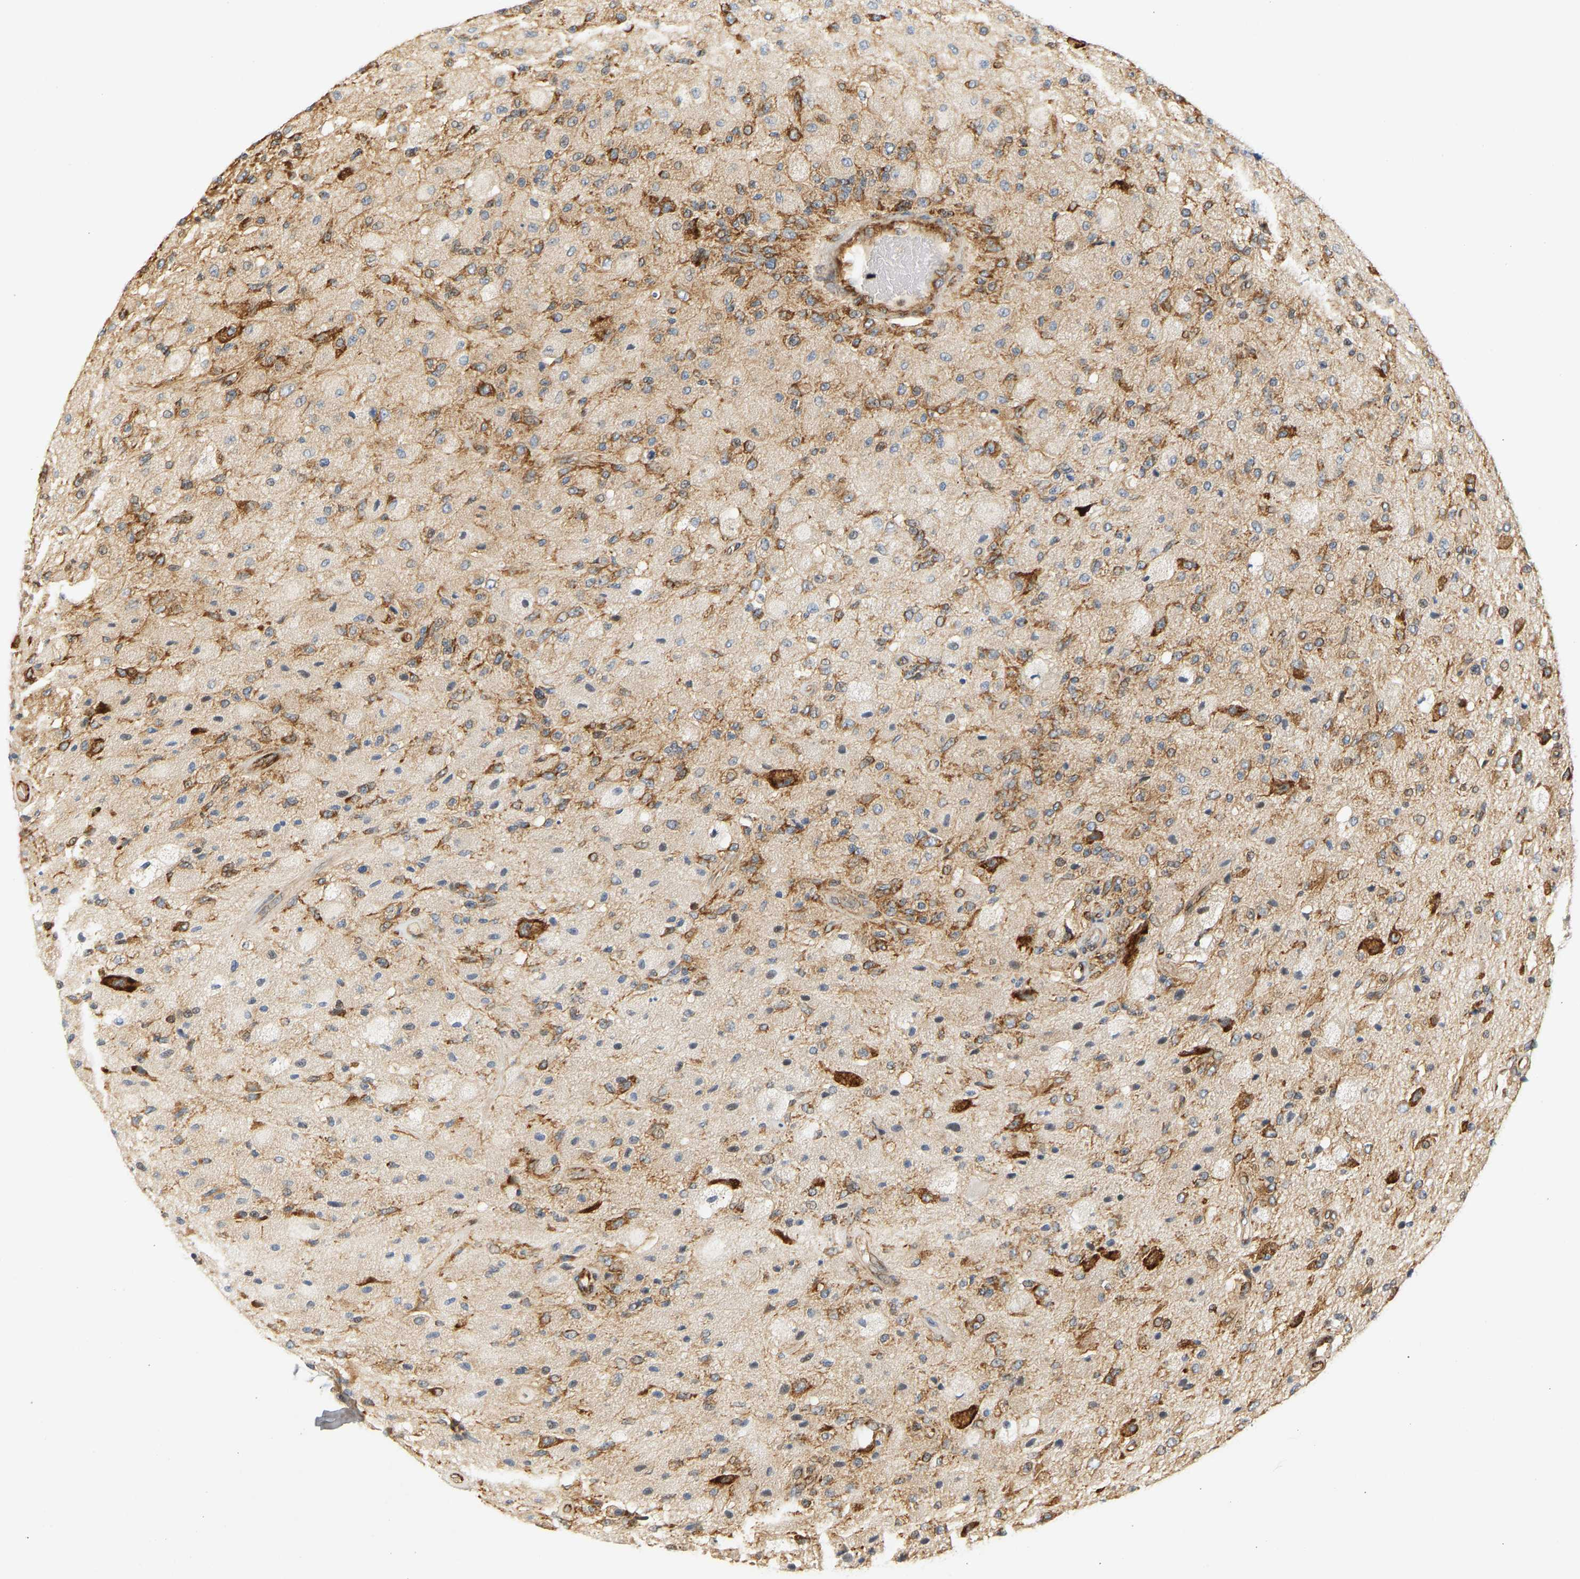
{"staining": {"intensity": "moderate", "quantity": ">75%", "location": "cytoplasmic/membranous"}, "tissue": "glioma", "cell_type": "Tumor cells", "image_type": "cancer", "snomed": [{"axis": "morphology", "description": "Normal tissue, NOS"}, {"axis": "morphology", "description": "Glioma, malignant, High grade"}, {"axis": "topography", "description": "Cerebral cortex"}], "caption": "Approximately >75% of tumor cells in human malignant glioma (high-grade) demonstrate moderate cytoplasmic/membranous protein expression as visualized by brown immunohistochemical staining.", "gene": "RPS14", "patient": {"sex": "male", "age": 77}}